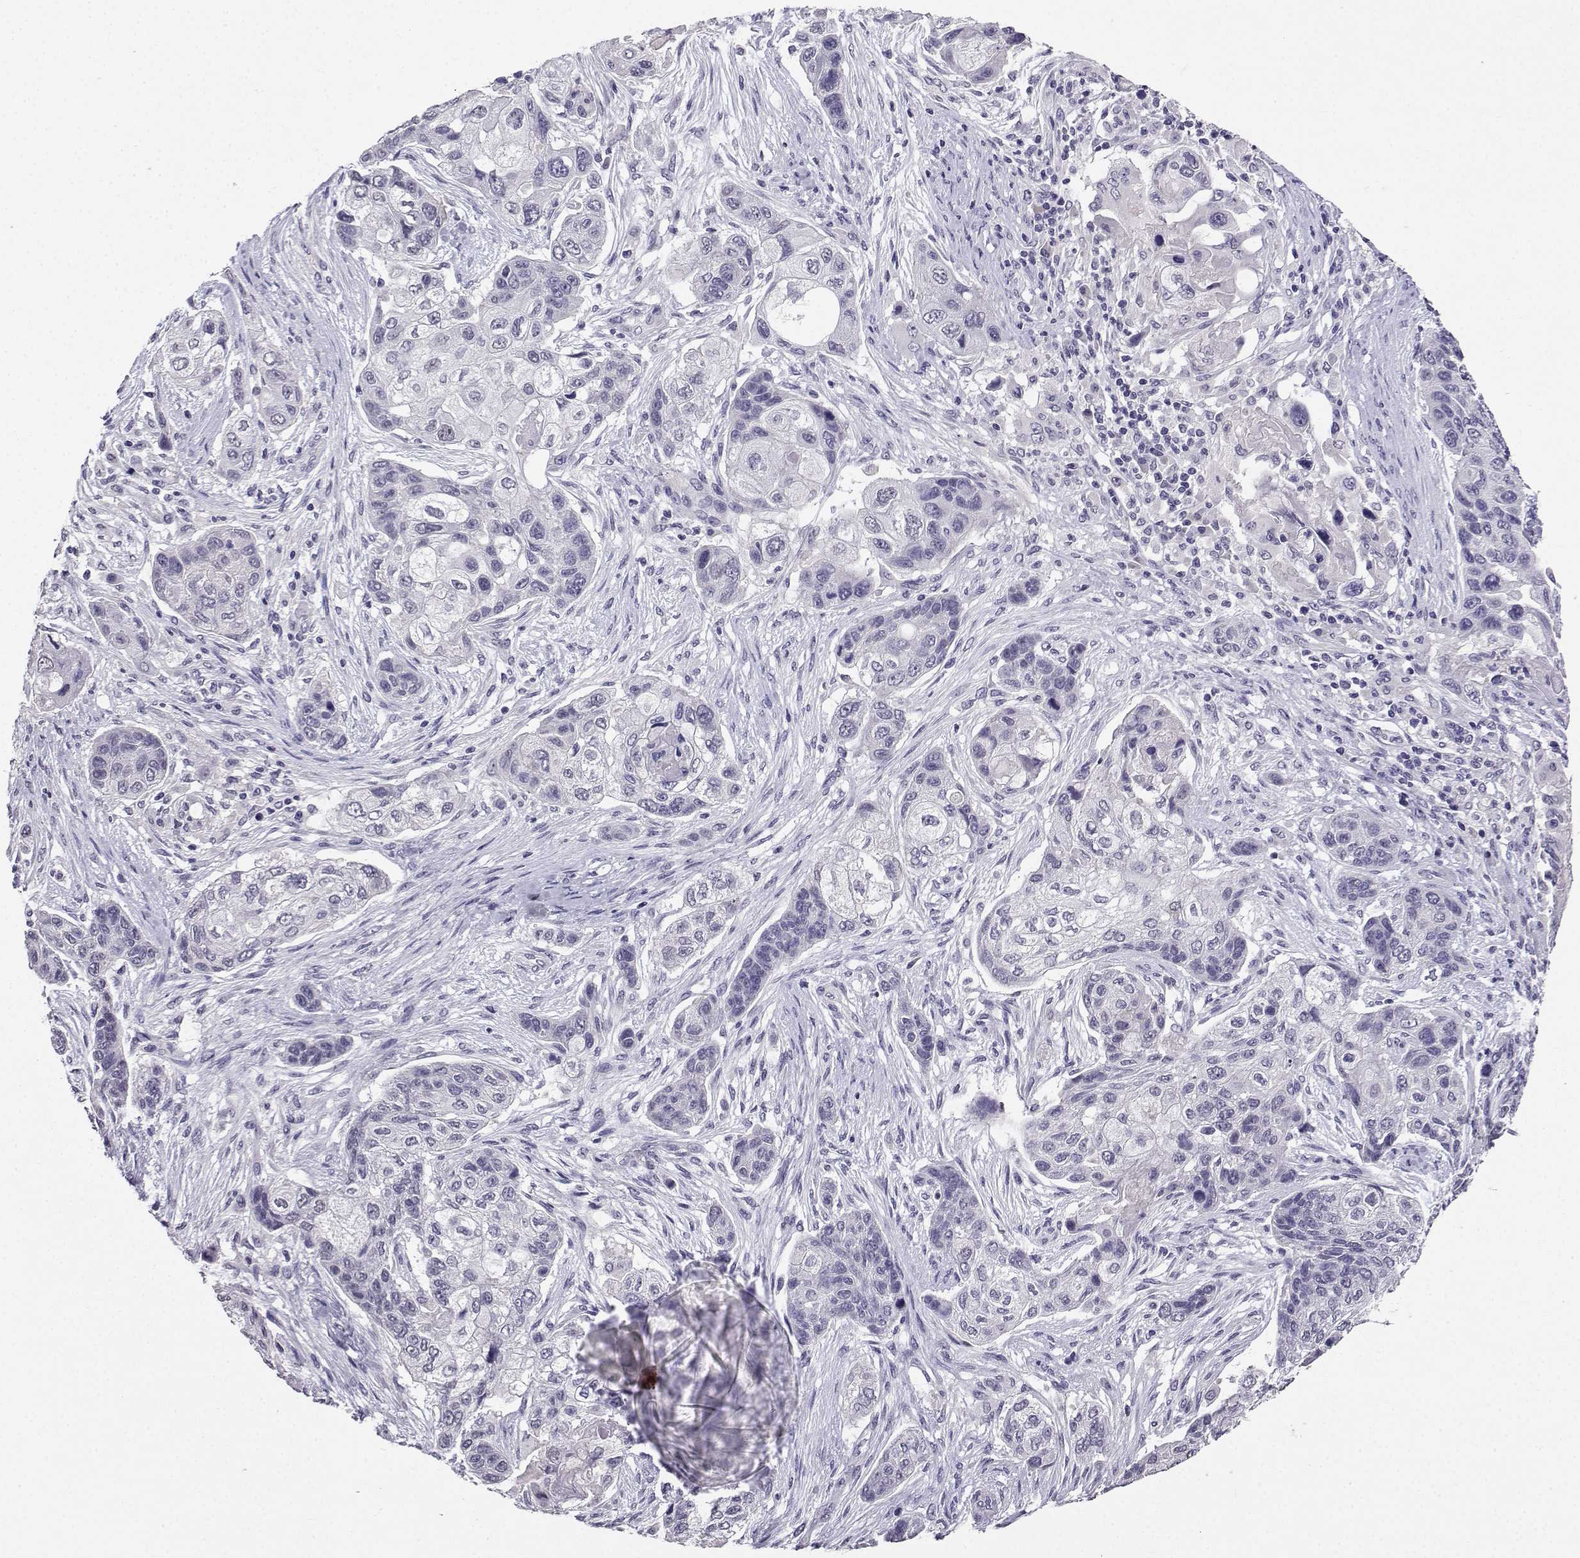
{"staining": {"intensity": "negative", "quantity": "none", "location": "none"}, "tissue": "lung cancer", "cell_type": "Tumor cells", "image_type": "cancer", "snomed": [{"axis": "morphology", "description": "Squamous cell carcinoma, NOS"}, {"axis": "topography", "description": "Lung"}], "caption": "An image of human lung cancer (squamous cell carcinoma) is negative for staining in tumor cells.", "gene": "SPAG11B", "patient": {"sex": "male", "age": 69}}